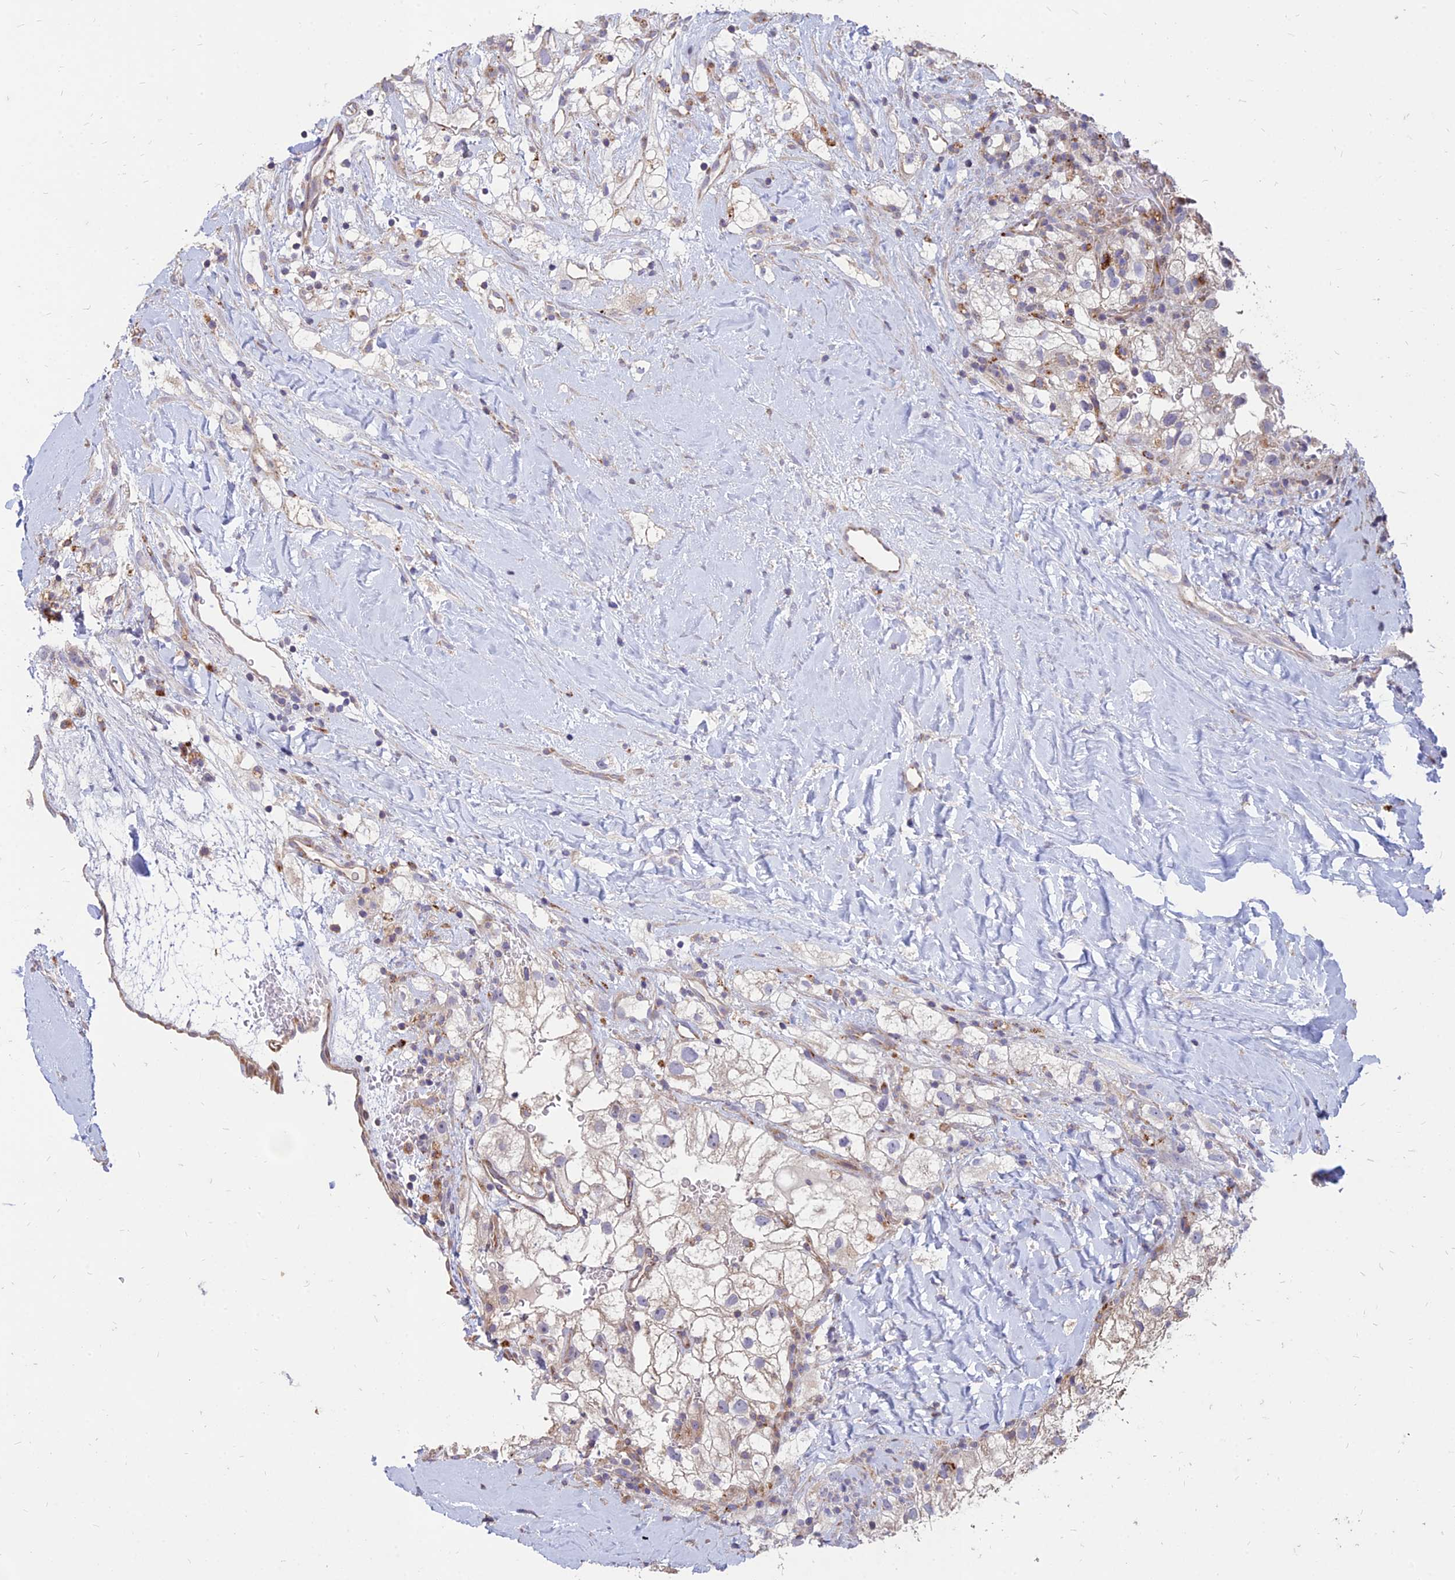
{"staining": {"intensity": "negative", "quantity": "none", "location": "none"}, "tissue": "renal cancer", "cell_type": "Tumor cells", "image_type": "cancer", "snomed": [{"axis": "morphology", "description": "Adenocarcinoma, NOS"}, {"axis": "topography", "description": "Kidney"}], "caption": "Adenocarcinoma (renal) was stained to show a protein in brown. There is no significant expression in tumor cells.", "gene": "ST3GAL6", "patient": {"sex": "male", "age": 59}}